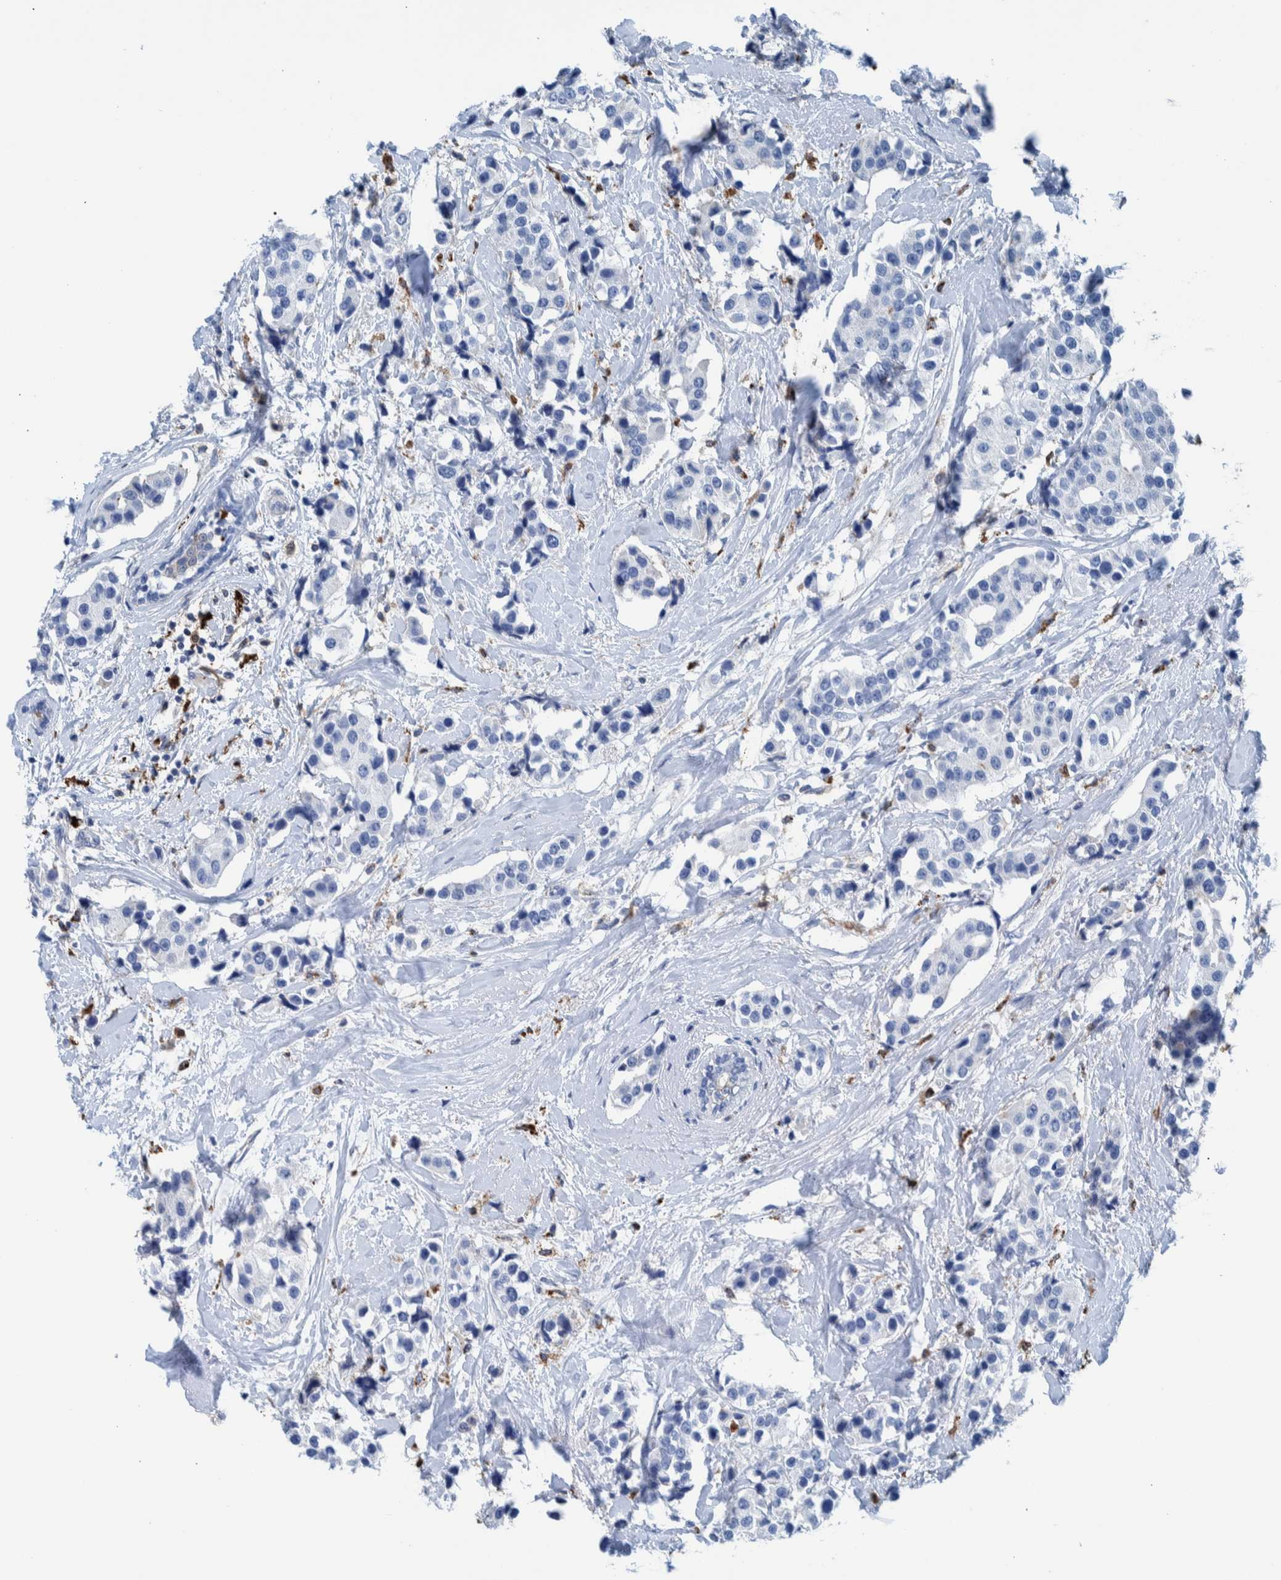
{"staining": {"intensity": "negative", "quantity": "none", "location": "none"}, "tissue": "breast cancer", "cell_type": "Tumor cells", "image_type": "cancer", "snomed": [{"axis": "morphology", "description": "Normal tissue, NOS"}, {"axis": "morphology", "description": "Duct carcinoma"}, {"axis": "topography", "description": "Breast"}], "caption": "The photomicrograph reveals no staining of tumor cells in infiltrating ductal carcinoma (breast). (Brightfield microscopy of DAB IHC at high magnification).", "gene": "IDO1", "patient": {"sex": "female", "age": 39}}